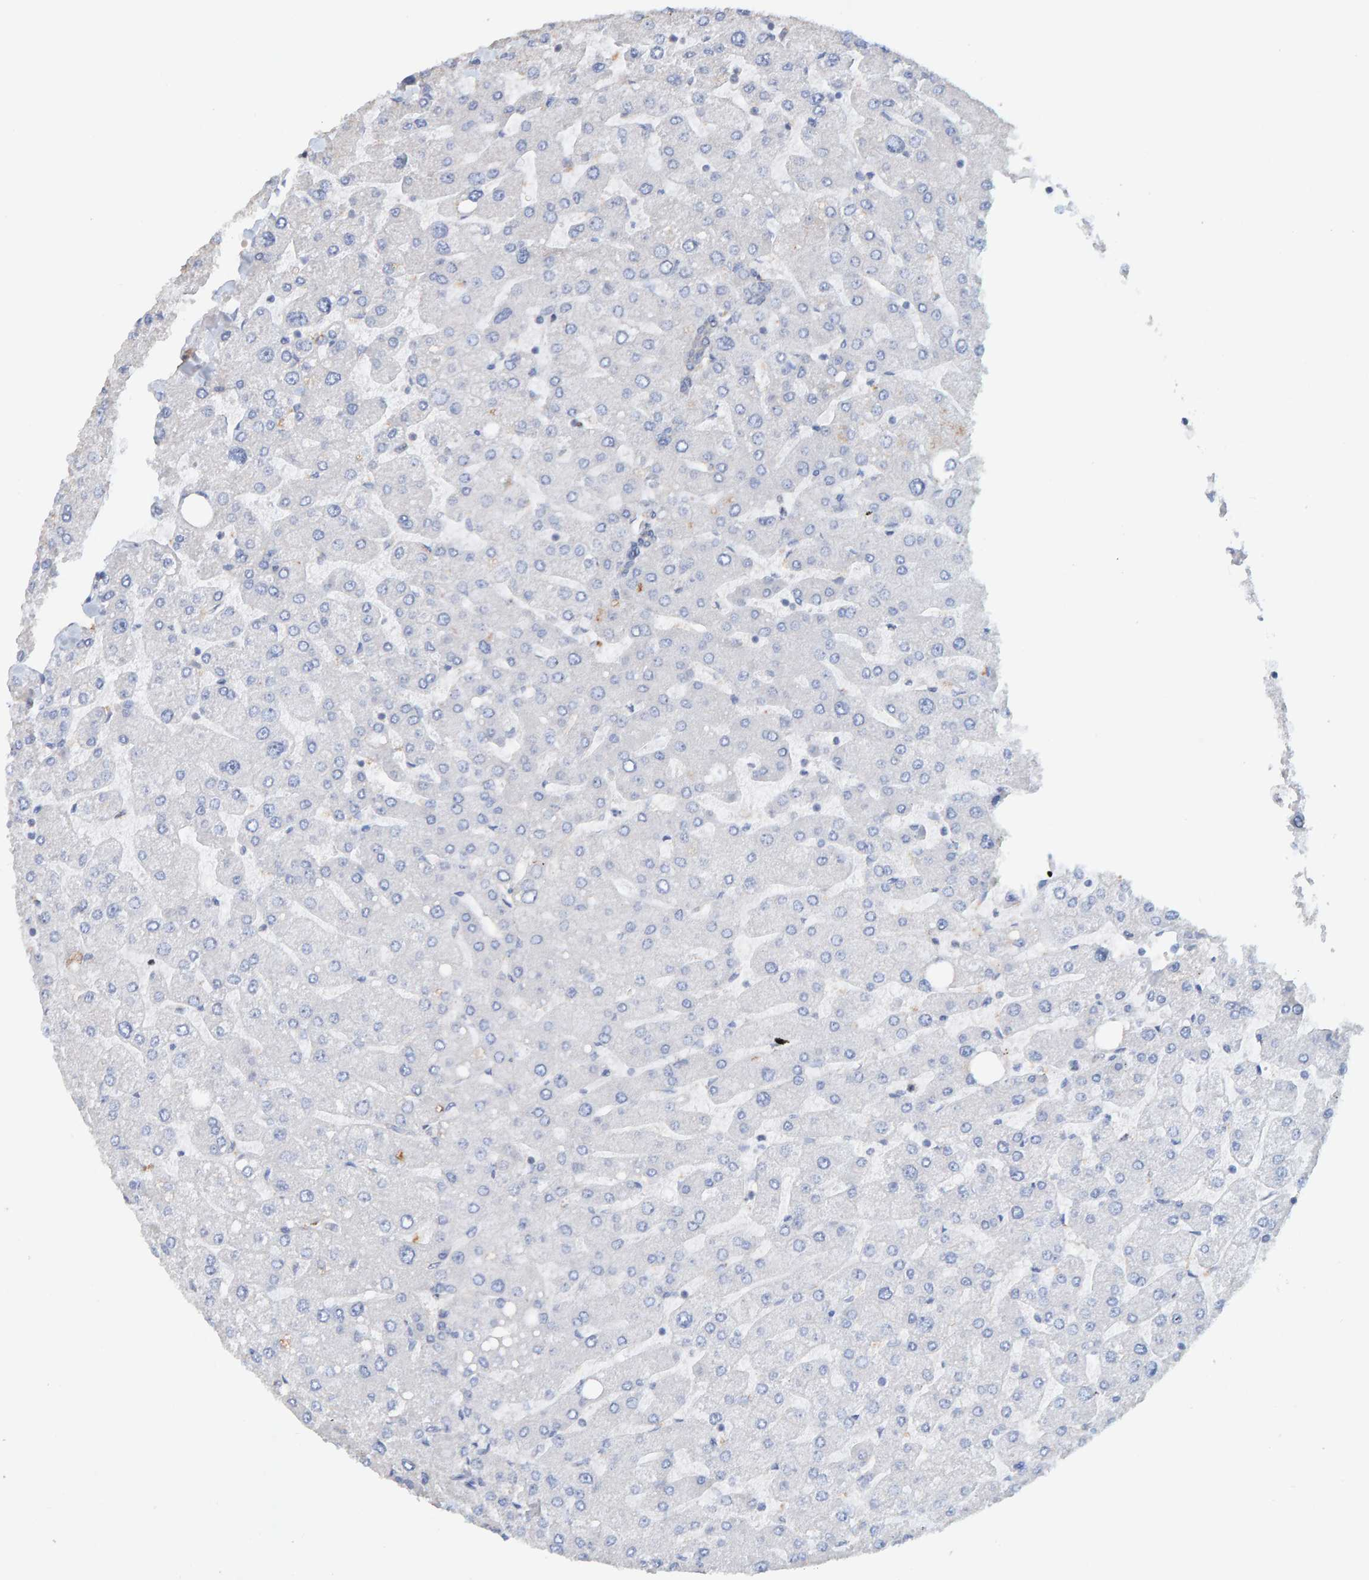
{"staining": {"intensity": "negative", "quantity": "none", "location": "none"}, "tissue": "liver", "cell_type": "Cholangiocytes", "image_type": "normal", "snomed": [{"axis": "morphology", "description": "Normal tissue, NOS"}, {"axis": "topography", "description": "Liver"}], "caption": "Immunohistochemistry image of normal human liver stained for a protein (brown), which shows no expression in cholangiocytes.", "gene": "RGP1", "patient": {"sex": "male", "age": 55}}